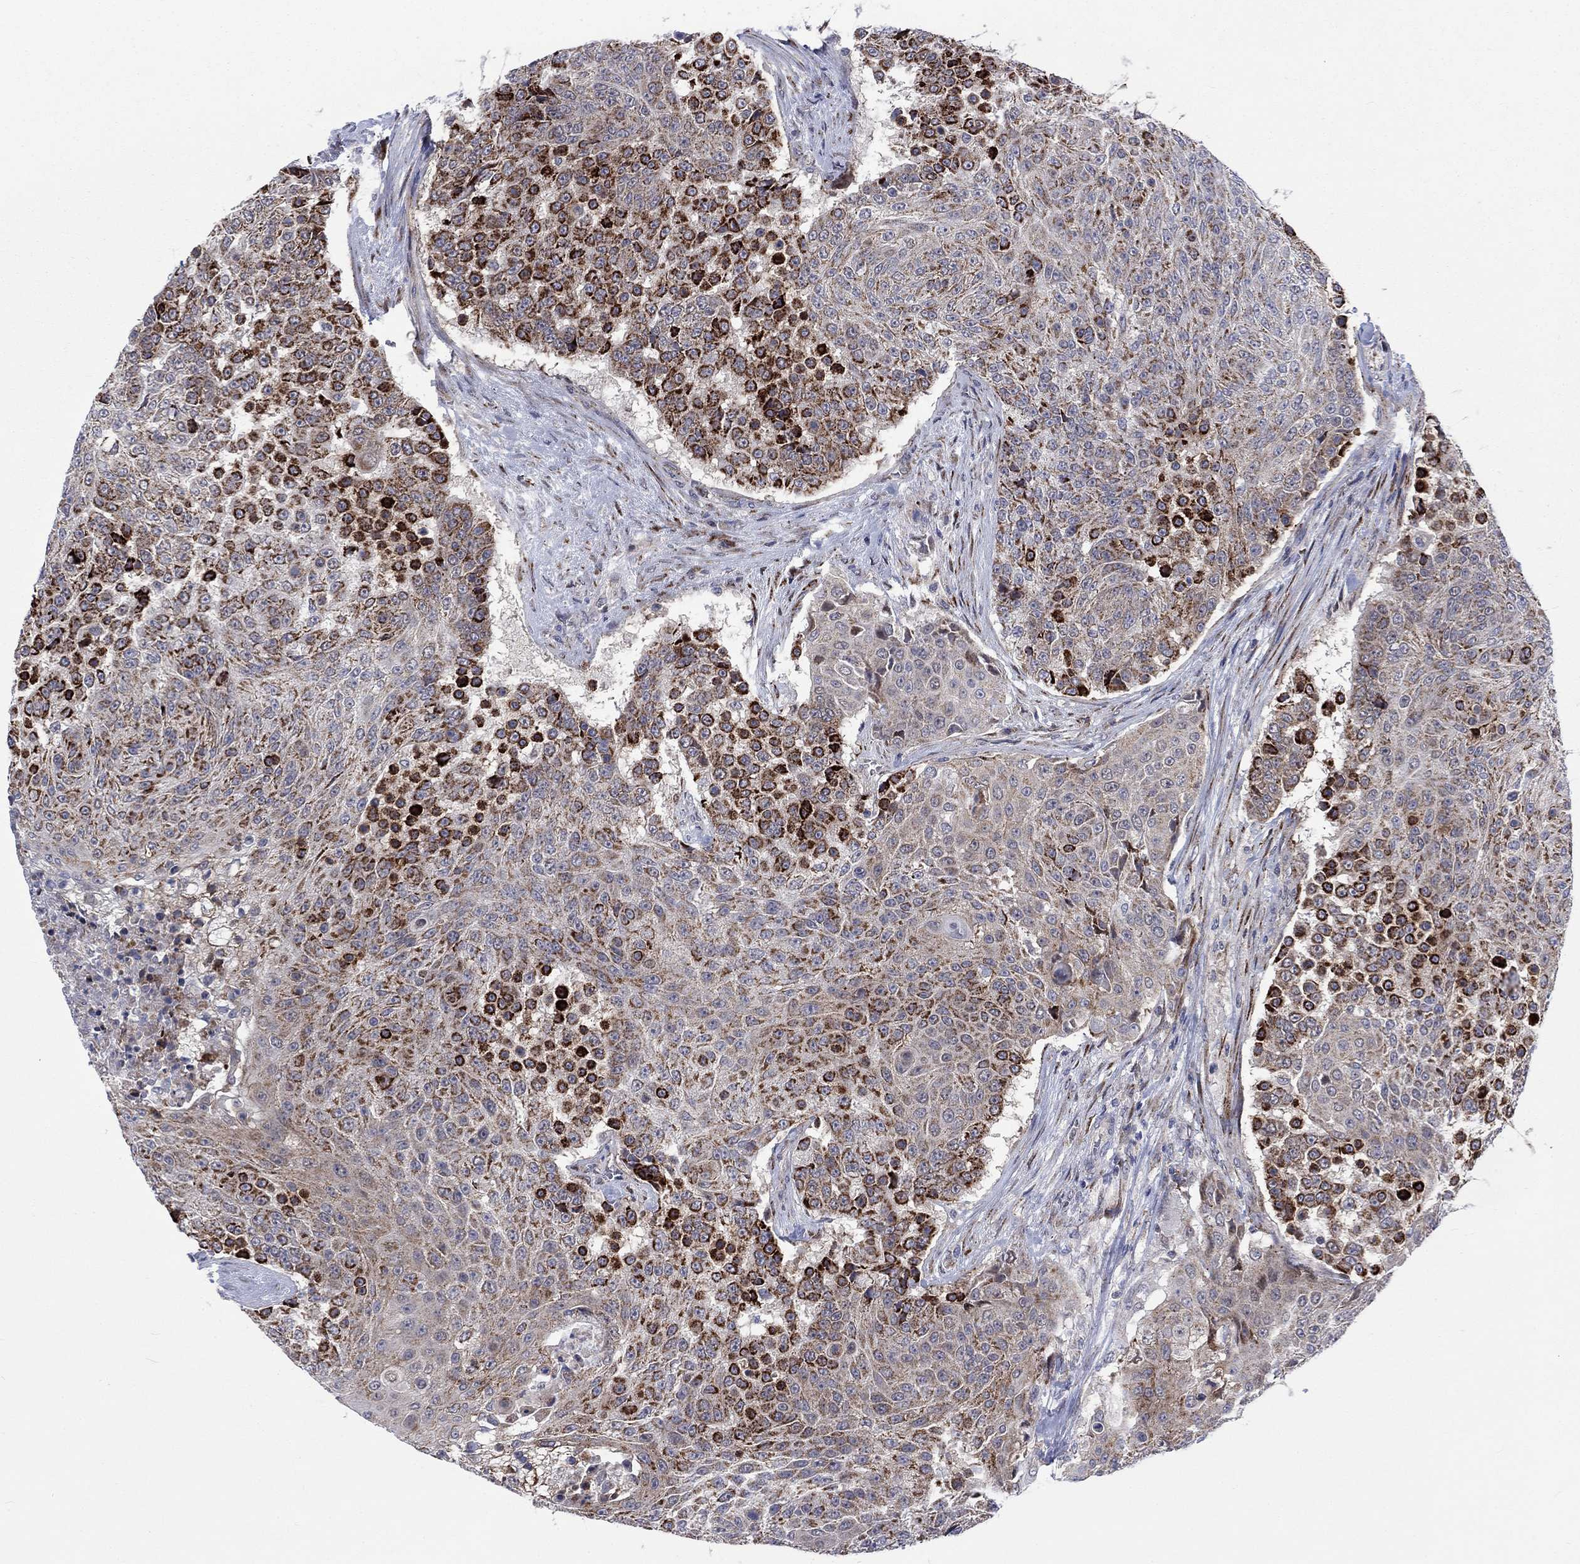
{"staining": {"intensity": "strong", "quantity": "<25%", "location": "cytoplasmic/membranous"}, "tissue": "urothelial cancer", "cell_type": "Tumor cells", "image_type": "cancer", "snomed": [{"axis": "morphology", "description": "Urothelial carcinoma, High grade"}, {"axis": "topography", "description": "Urinary bladder"}], "caption": "Strong cytoplasmic/membranous protein positivity is seen in about <25% of tumor cells in high-grade urothelial carcinoma. (DAB = brown stain, brightfield microscopy at high magnification).", "gene": "SLC35F2", "patient": {"sex": "female", "age": 63}}